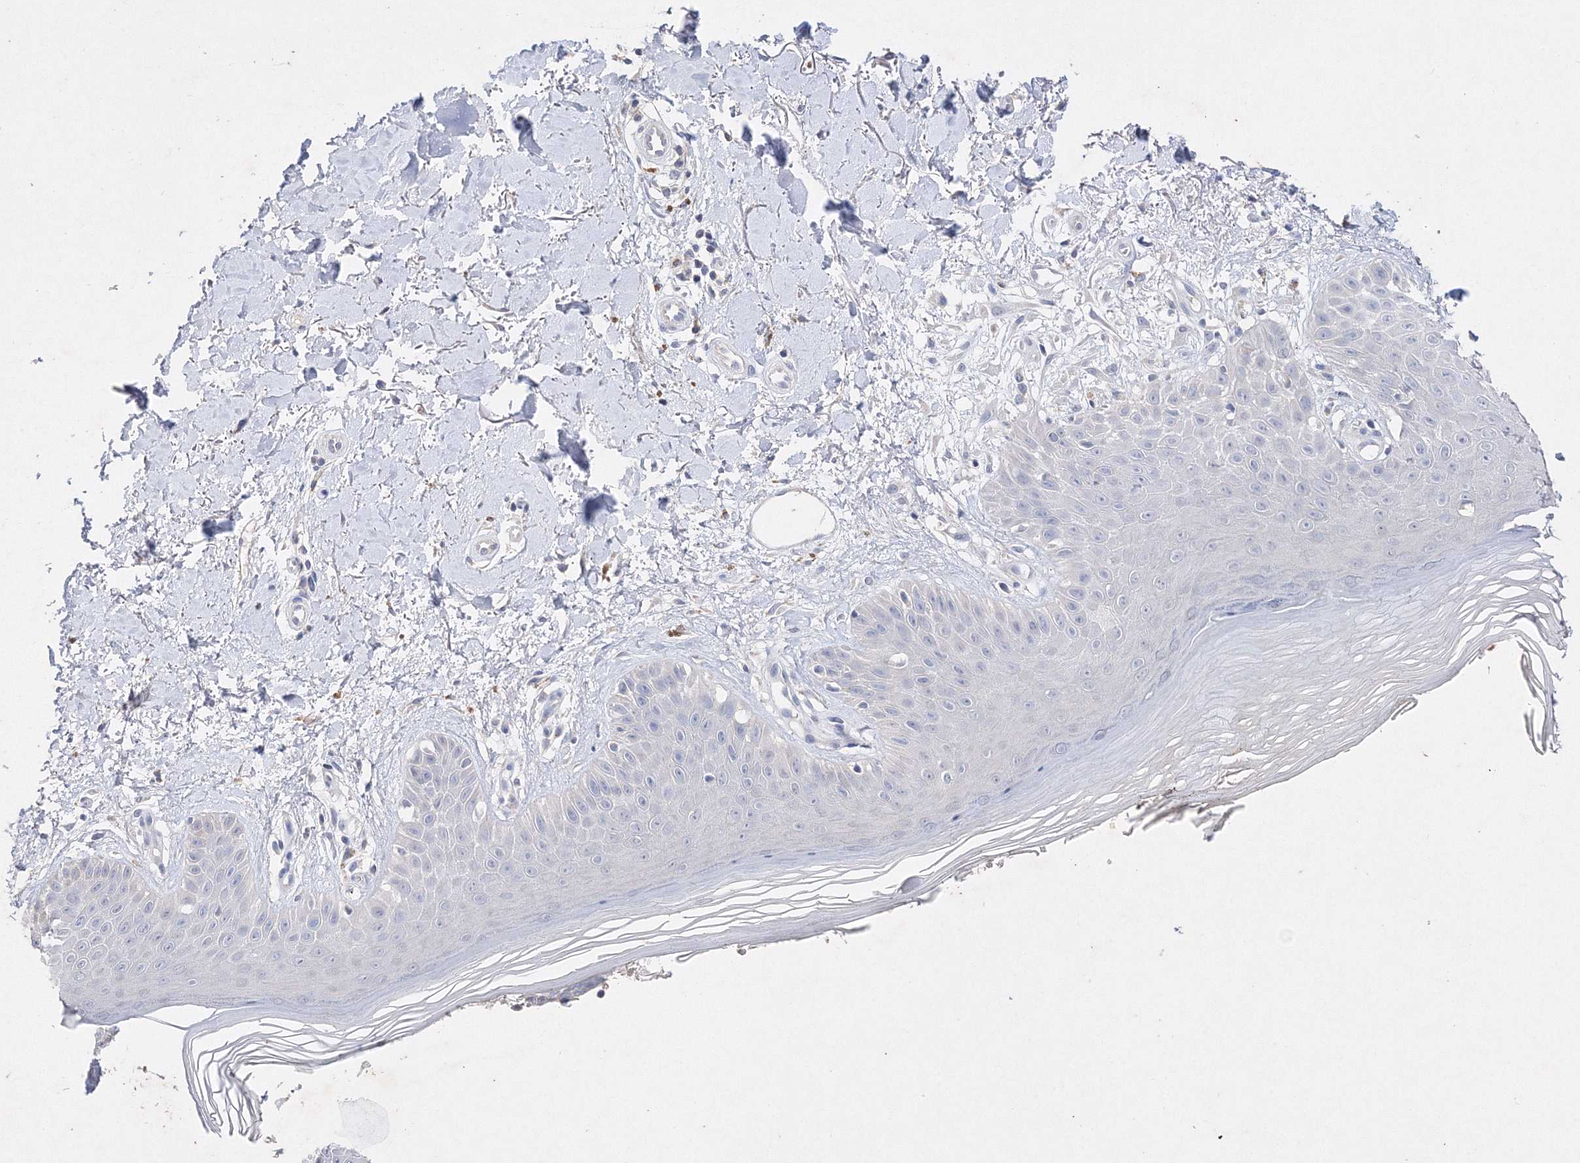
{"staining": {"intensity": "negative", "quantity": "none", "location": "none"}, "tissue": "skin", "cell_type": "Fibroblasts", "image_type": "normal", "snomed": [{"axis": "morphology", "description": "Normal tissue, NOS"}, {"axis": "topography", "description": "Skin"}], "caption": "High power microscopy micrograph of an immunohistochemistry photomicrograph of unremarkable skin, revealing no significant positivity in fibroblasts.", "gene": "GLS", "patient": {"sex": "female", "age": 64}}